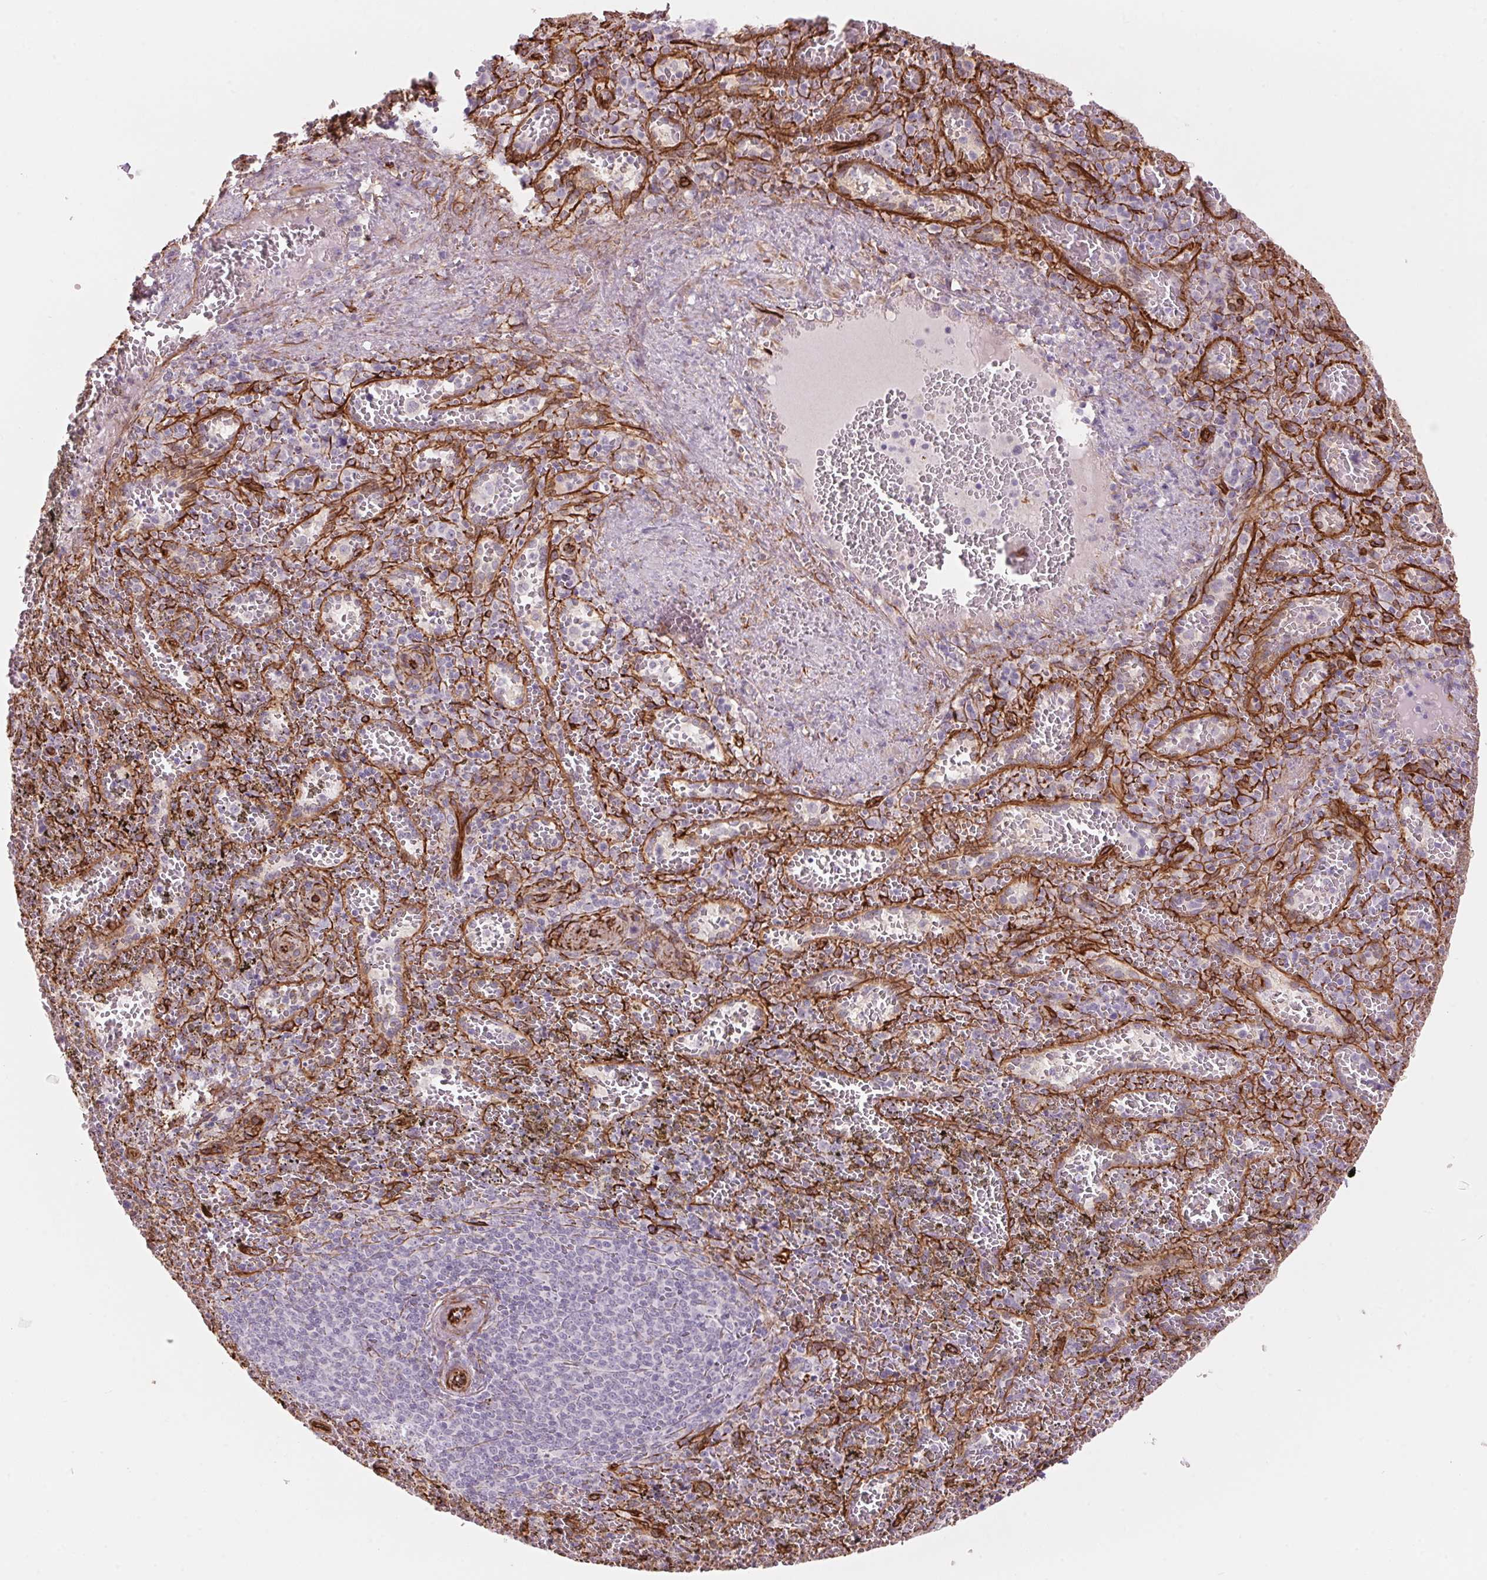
{"staining": {"intensity": "negative", "quantity": "none", "location": "none"}, "tissue": "spleen", "cell_type": "Cells in red pulp", "image_type": "normal", "snomed": [{"axis": "morphology", "description": "Normal tissue, NOS"}, {"axis": "topography", "description": "Spleen"}], "caption": "Immunohistochemistry of normal human spleen exhibits no positivity in cells in red pulp.", "gene": "CLPS", "patient": {"sex": "female", "age": 50}}